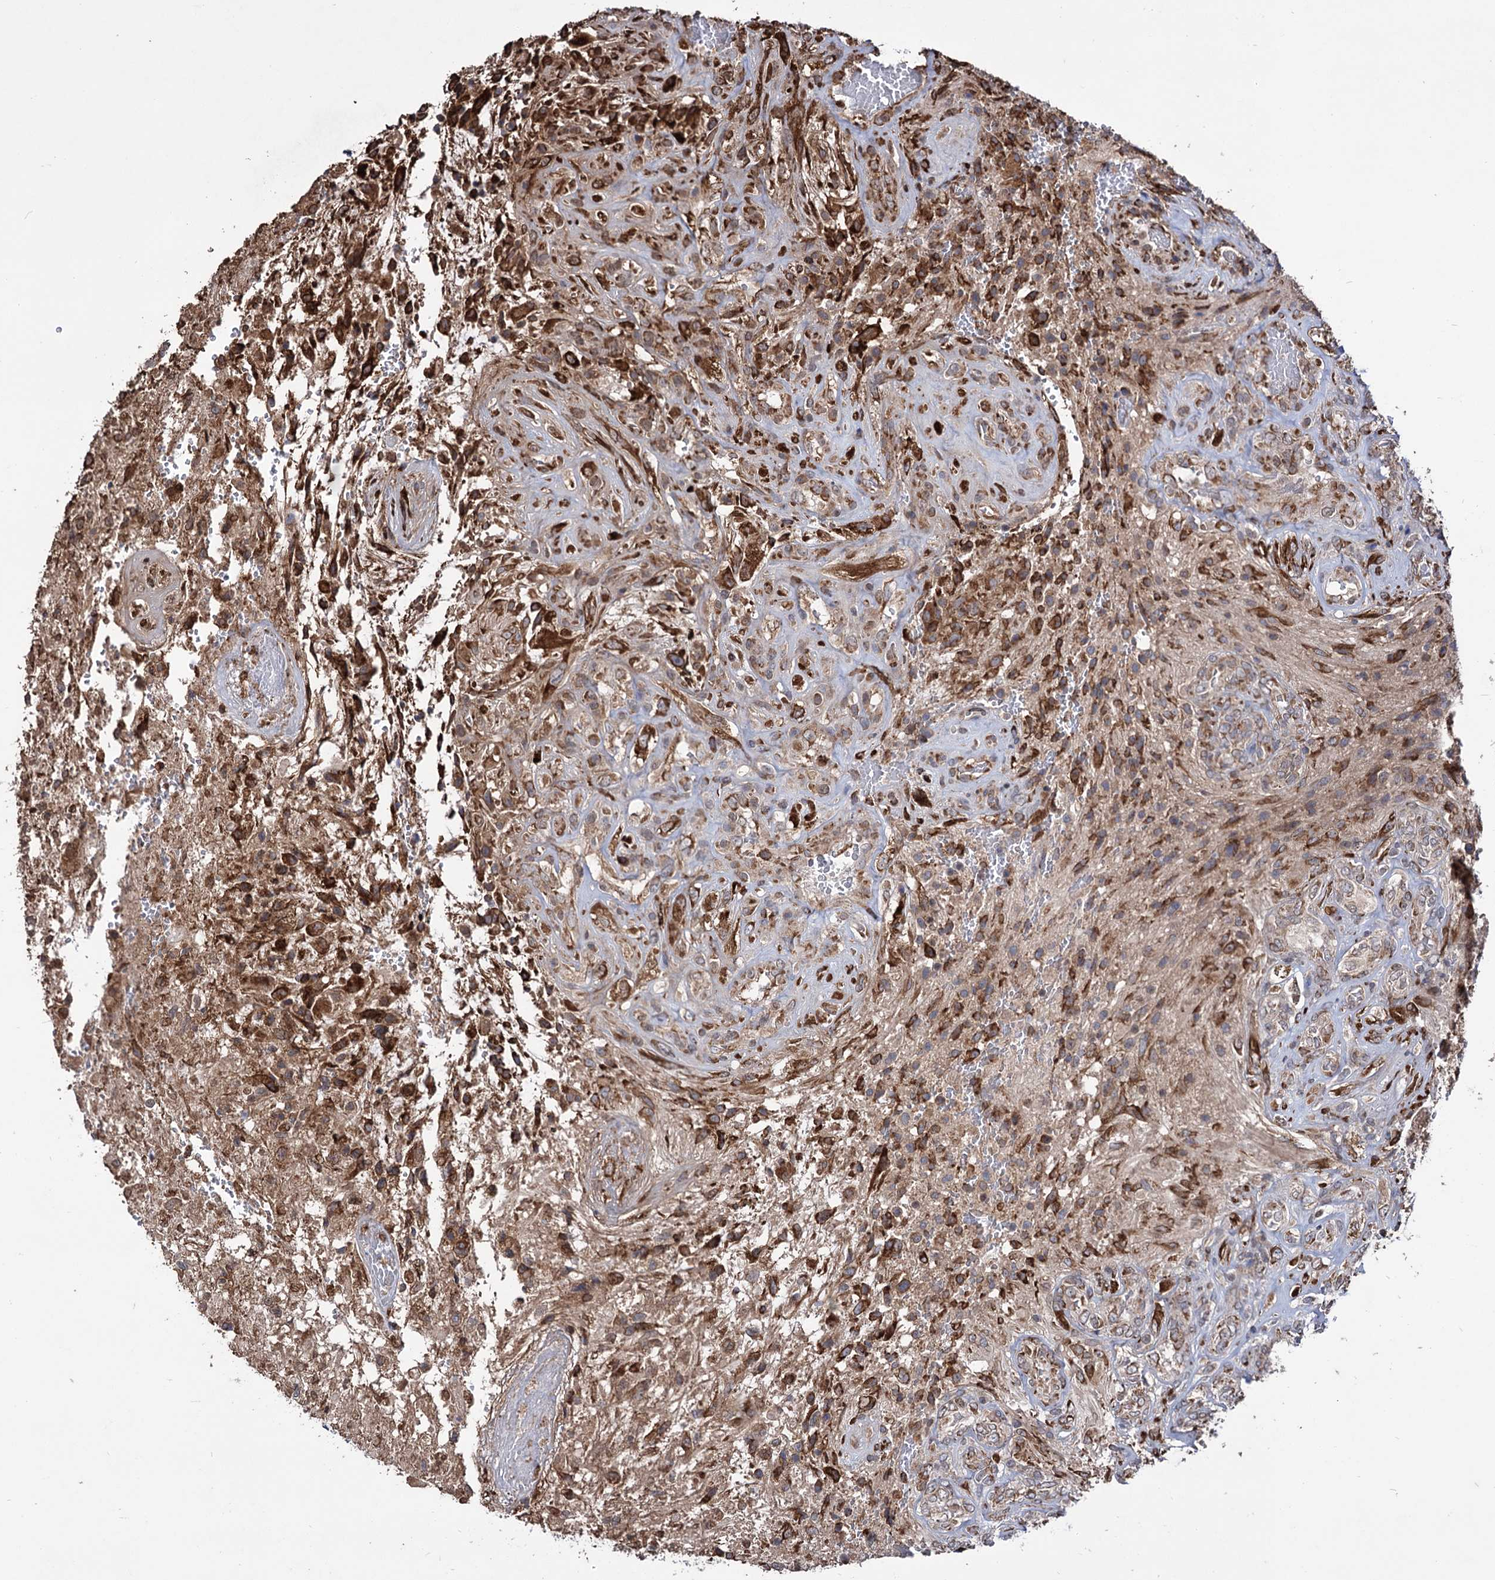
{"staining": {"intensity": "moderate", "quantity": ">75%", "location": "cytoplasmic/membranous"}, "tissue": "glioma", "cell_type": "Tumor cells", "image_type": "cancer", "snomed": [{"axis": "morphology", "description": "Glioma, malignant, High grade"}, {"axis": "topography", "description": "Brain"}], "caption": "DAB (3,3'-diaminobenzidine) immunohistochemical staining of human glioma displays moderate cytoplasmic/membranous protein staining in approximately >75% of tumor cells.", "gene": "CDAN1", "patient": {"sex": "male", "age": 56}}